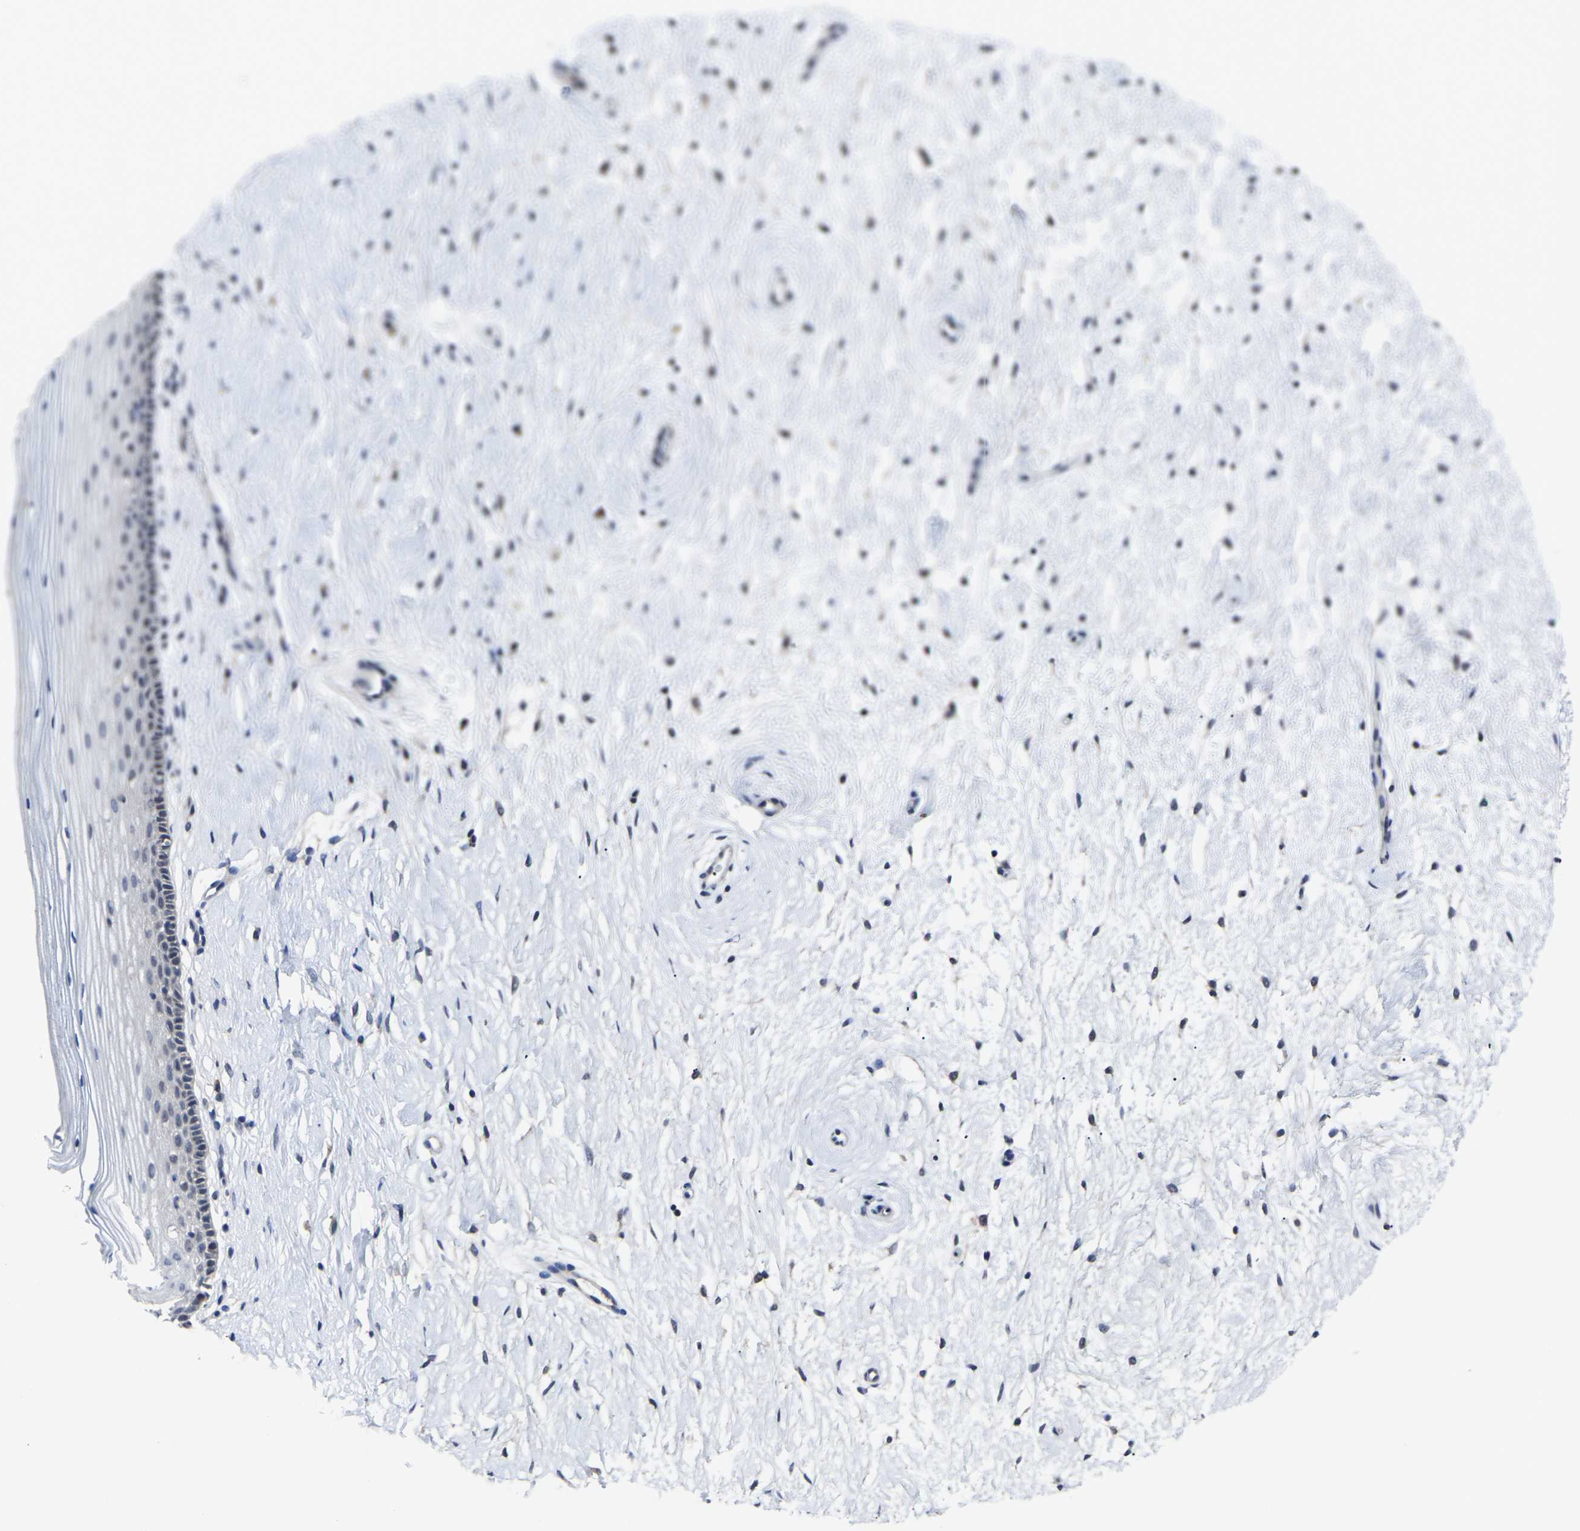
{"staining": {"intensity": "negative", "quantity": "none", "location": "none"}, "tissue": "cervix", "cell_type": "Squamous epithelial cells", "image_type": "normal", "snomed": [{"axis": "morphology", "description": "Normal tissue, NOS"}, {"axis": "topography", "description": "Cervix"}], "caption": "IHC micrograph of unremarkable cervix: human cervix stained with DAB shows no significant protein expression in squamous epithelial cells. (Immunohistochemistry (ihc), brightfield microscopy, high magnification).", "gene": "MSANTD4", "patient": {"sex": "female", "age": 39}}